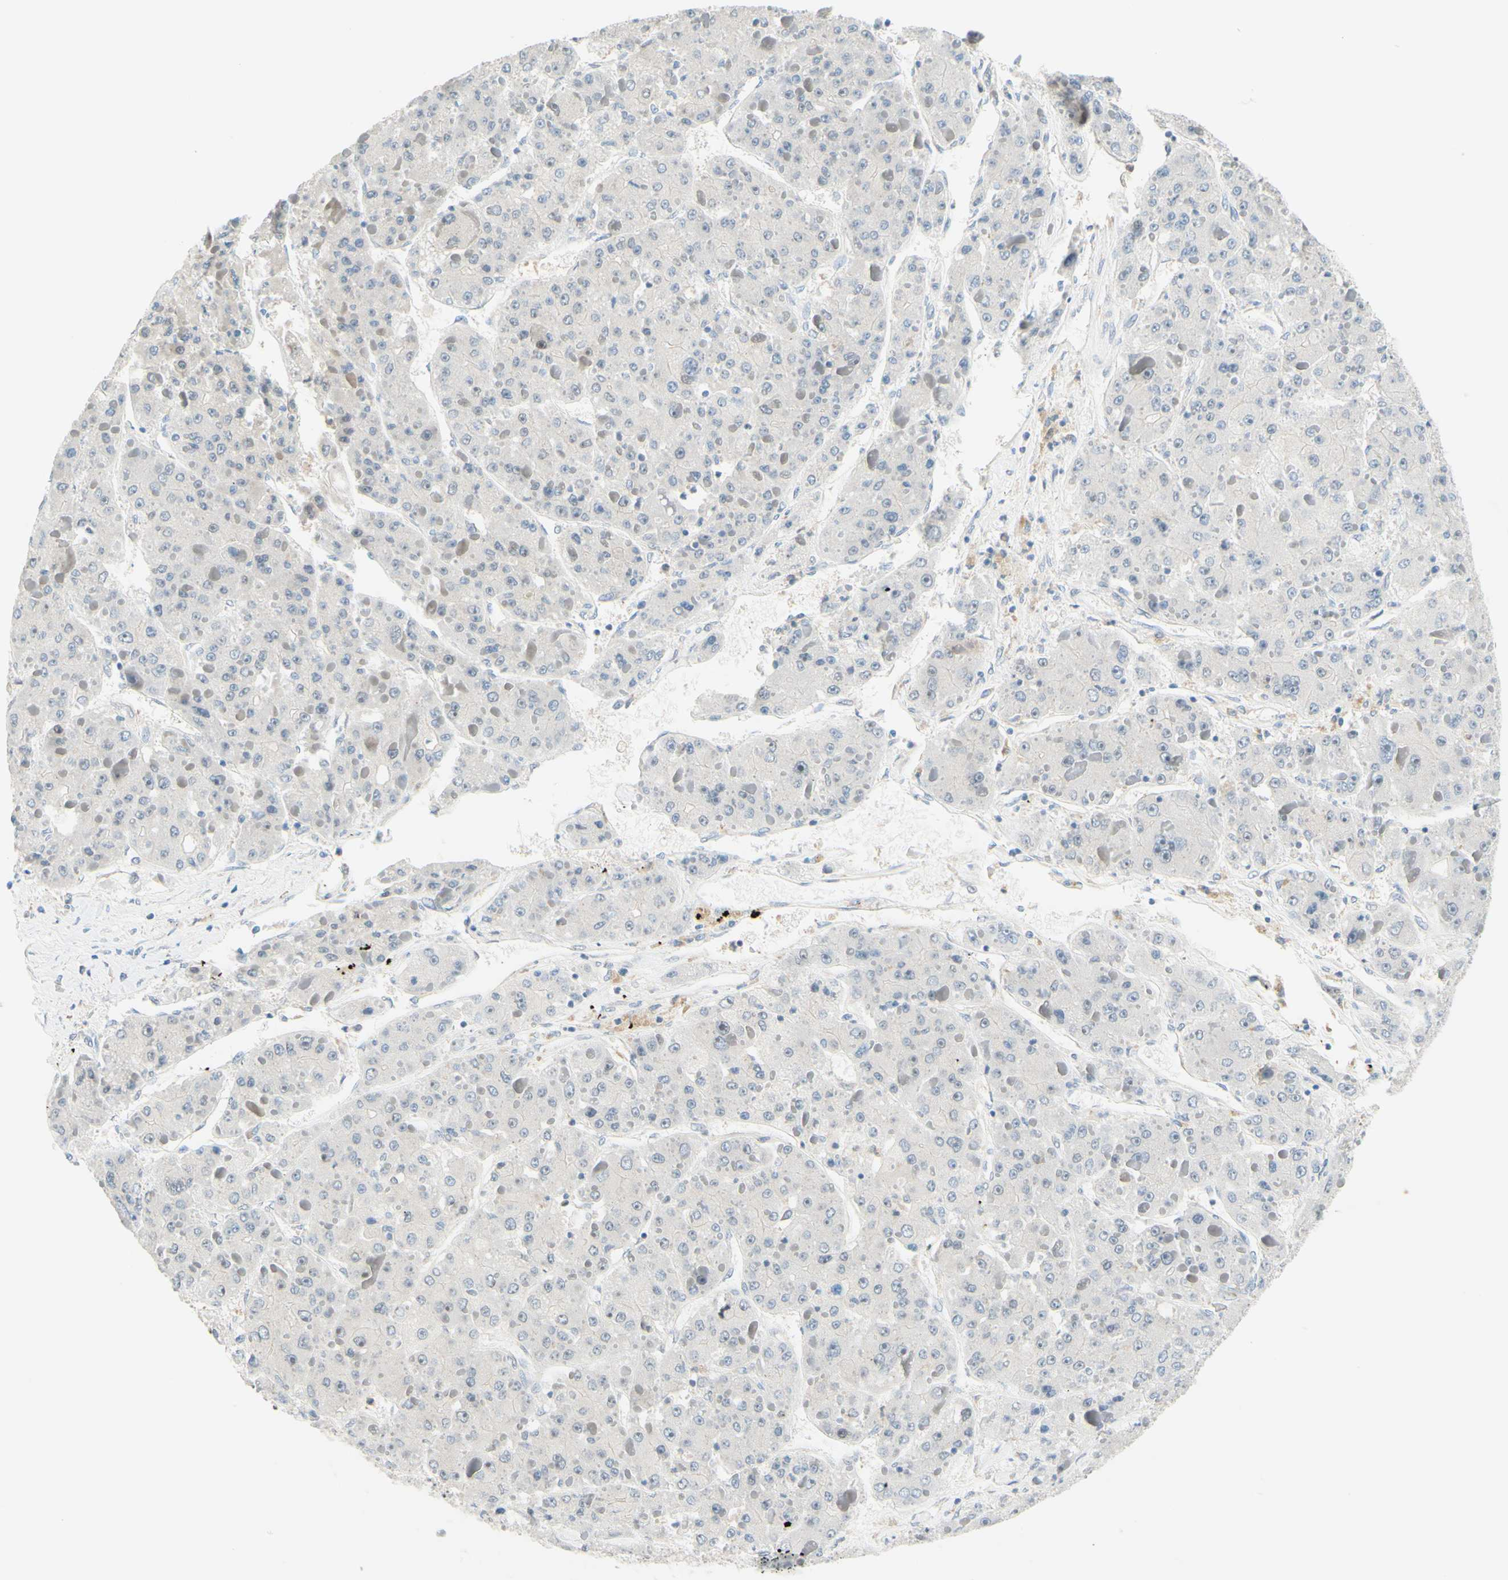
{"staining": {"intensity": "negative", "quantity": "none", "location": "none"}, "tissue": "liver cancer", "cell_type": "Tumor cells", "image_type": "cancer", "snomed": [{"axis": "morphology", "description": "Carcinoma, Hepatocellular, NOS"}, {"axis": "topography", "description": "Liver"}], "caption": "Liver cancer (hepatocellular carcinoma) was stained to show a protein in brown. There is no significant staining in tumor cells. (Brightfield microscopy of DAB IHC at high magnification).", "gene": "C2CD2L", "patient": {"sex": "female", "age": 73}}